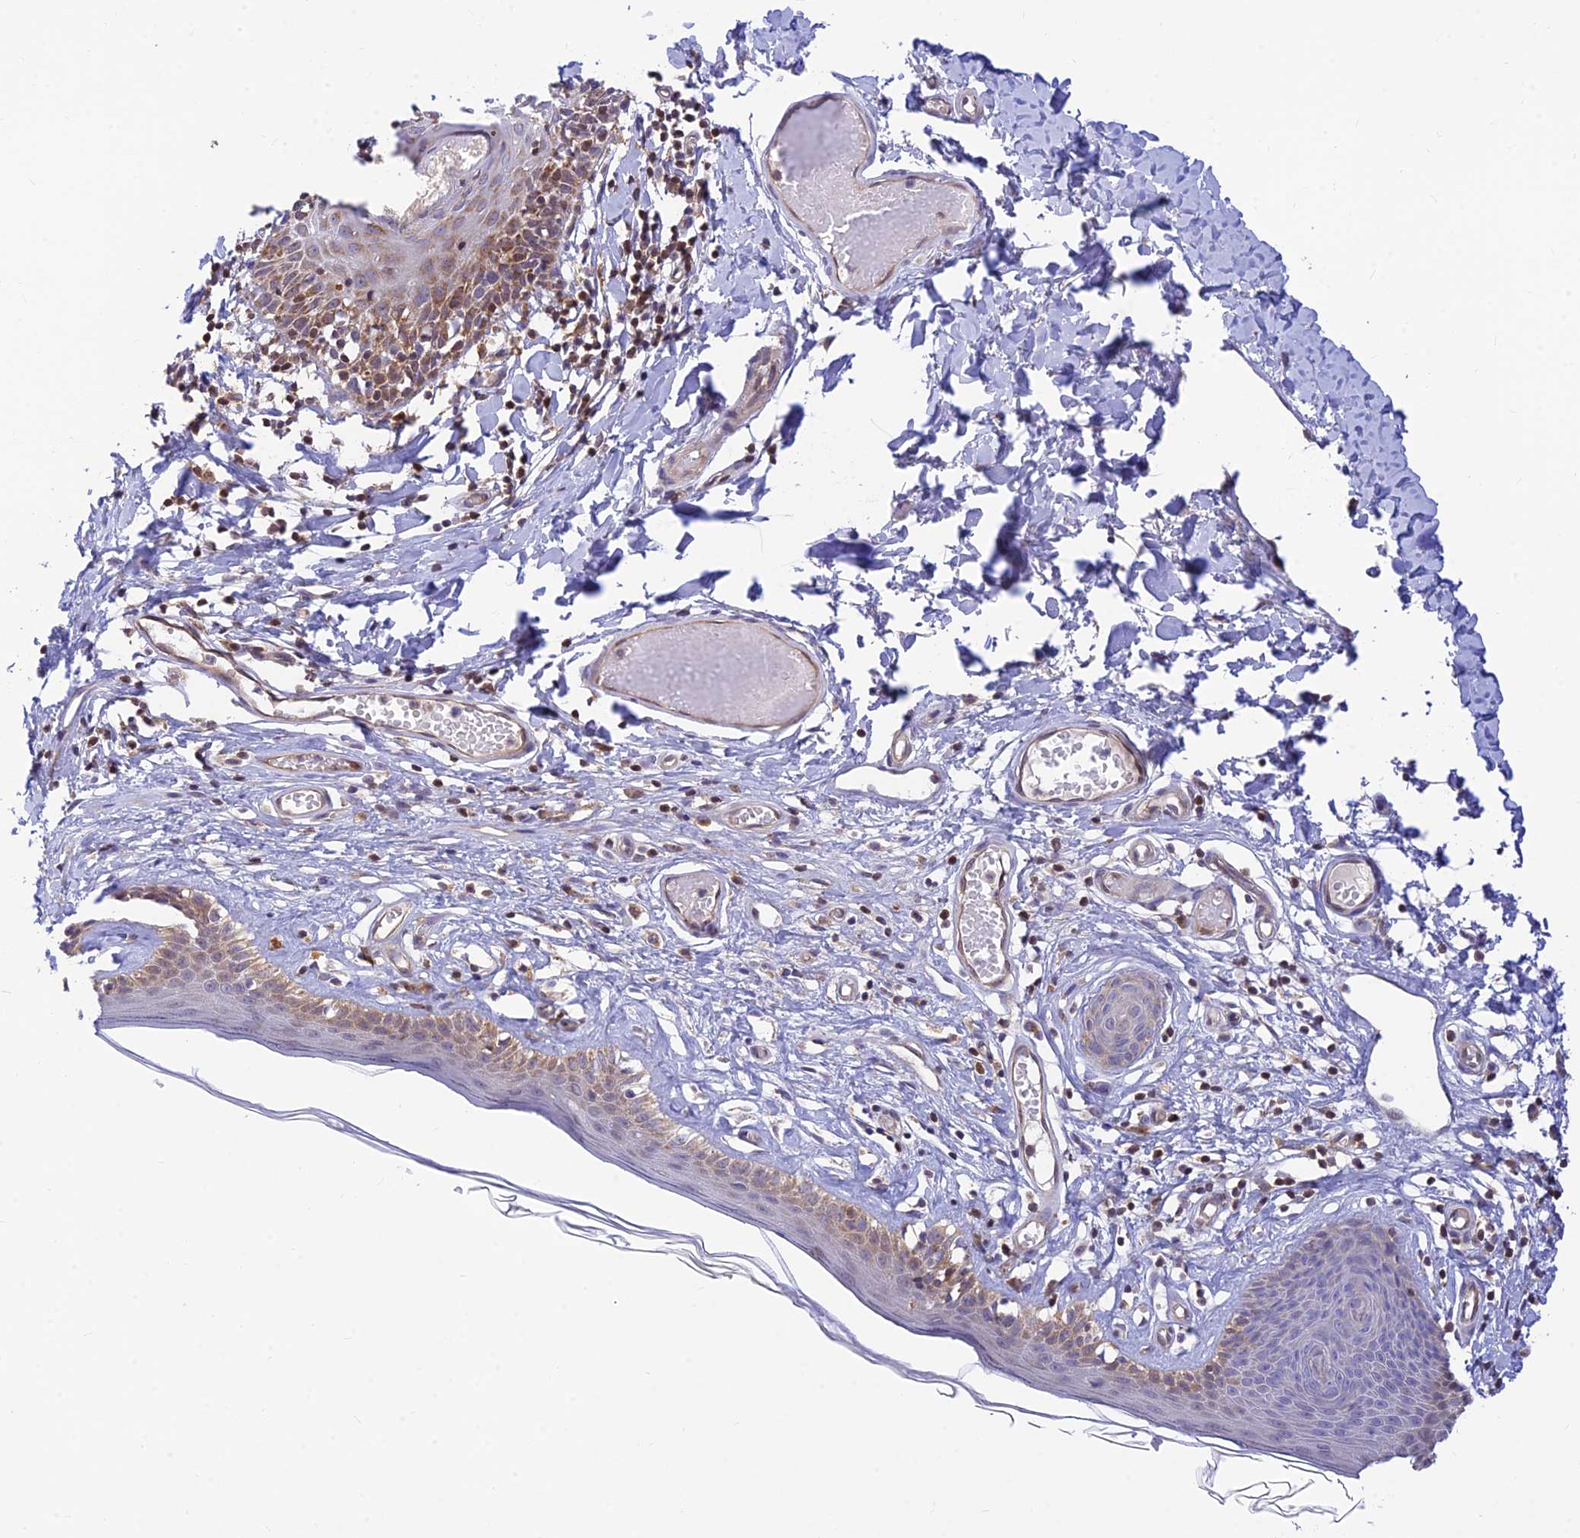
{"staining": {"intensity": "weak", "quantity": "25%-75%", "location": "cytoplasmic/membranous"}, "tissue": "skin", "cell_type": "Epidermal cells", "image_type": "normal", "snomed": [{"axis": "morphology", "description": "Normal tissue, NOS"}, {"axis": "topography", "description": "Adipose tissue"}, {"axis": "topography", "description": "Vascular tissue"}, {"axis": "topography", "description": "Vulva"}, {"axis": "topography", "description": "Peripheral nerve tissue"}], "caption": "Skin stained with DAB (3,3'-diaminobenzidine) immunohistochemistry displays low levels of weak cytoplasmic/membranous positivity in approximately 25%-75% of epidermal cells. Nuclei are stained in blue.", "gene": "LYSMD2", "patient": {"sex": "female", "age": 86}}